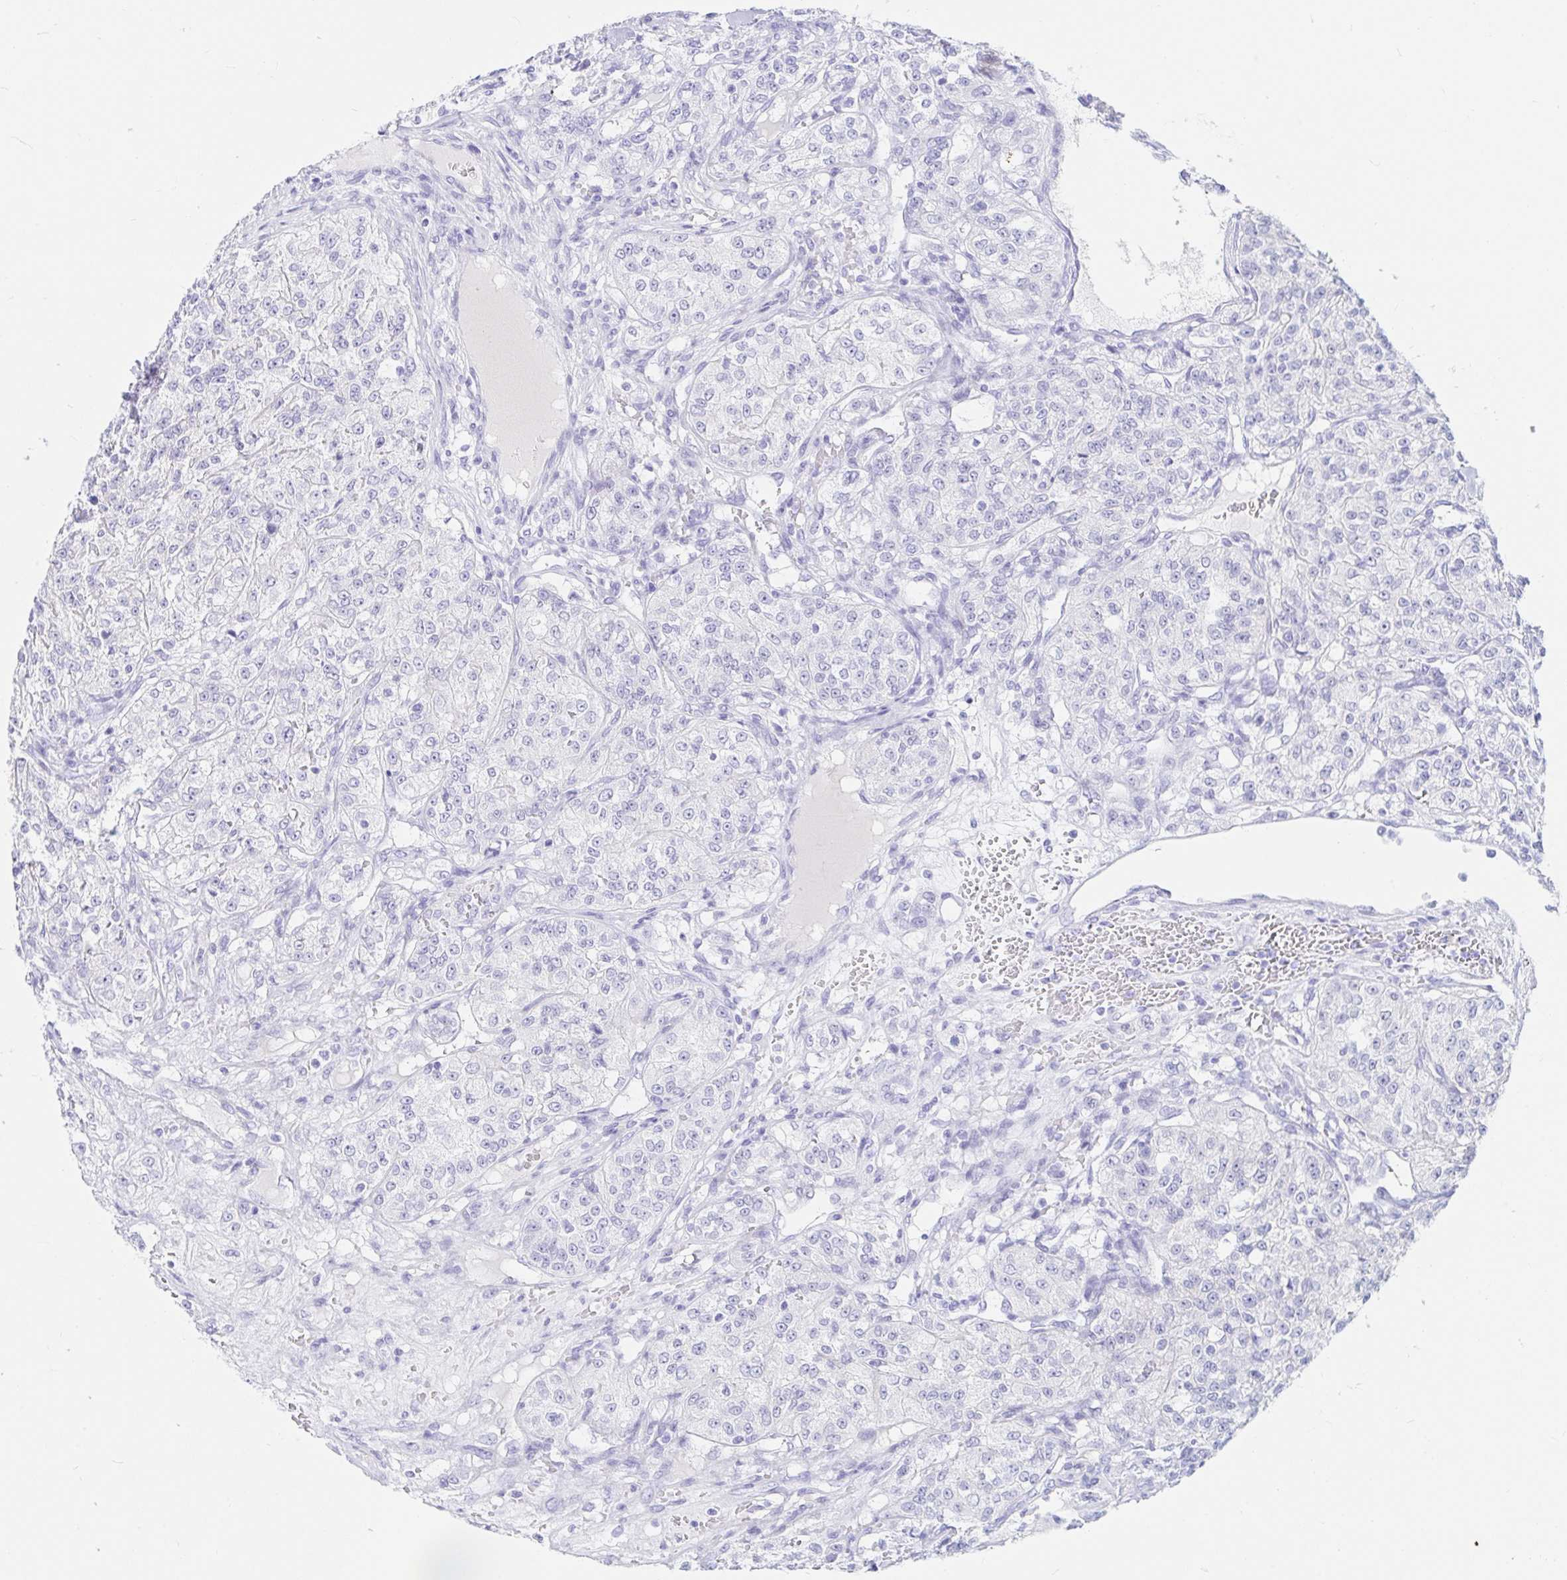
{"staining": {"intensity": "negative", "quantity": "none", "location": "none"}, "tissue": "renal cancer", "cell_type": "Tumor cells", "image_type": "cancer", "snomed": [{"axis": "morphology", "description": "Adenocarcinoma, NOS"}, {"axis": "topography", "description": "Kidney"}], "caption": "The micrograph demonstrates no staining of tumor cells in renal adenocarcinoma.", "gene": "OR6T1", "patient": {"sex": "female", "age": 63}}